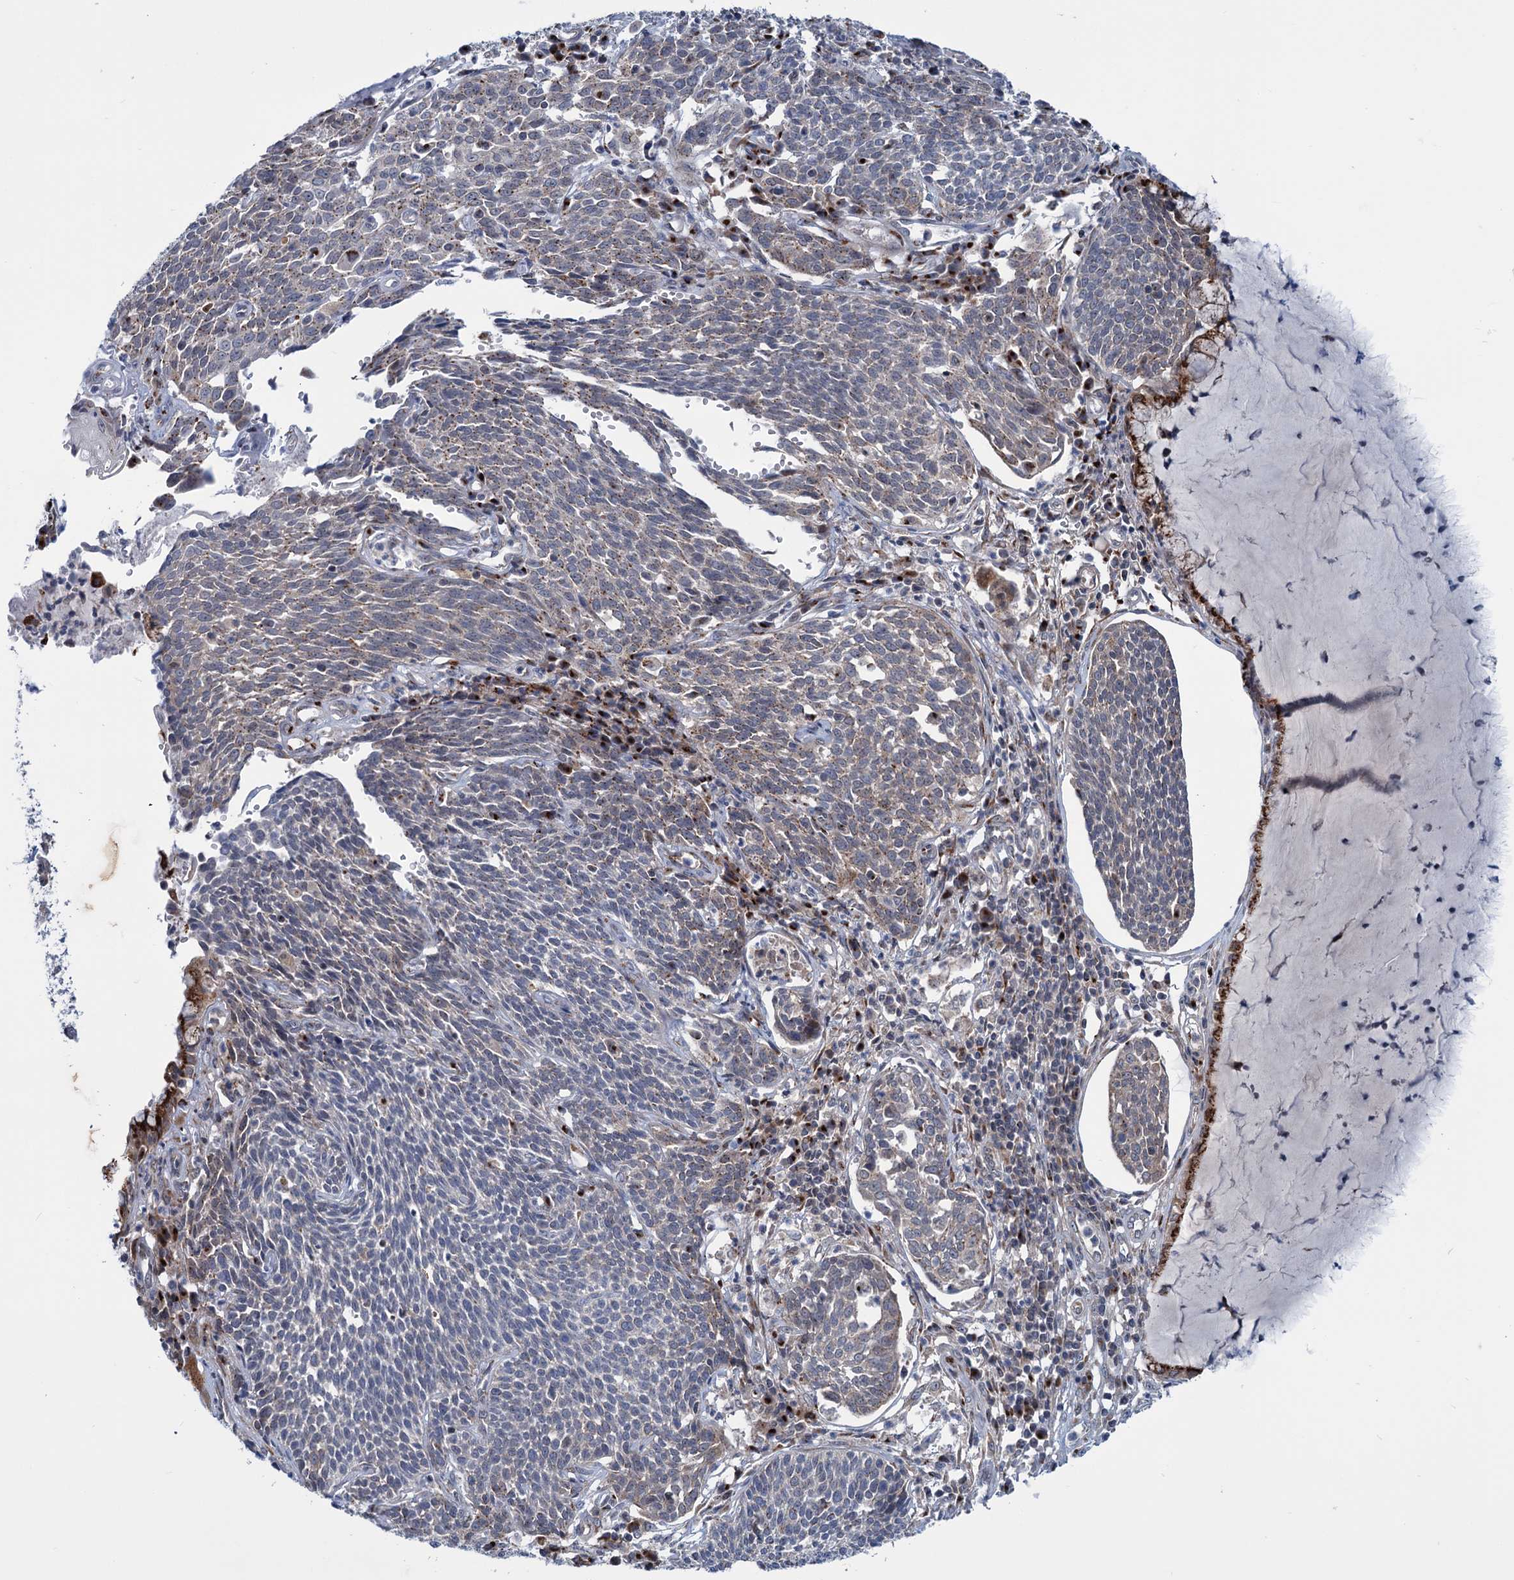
{"staining": {"intensity": "moderate", "quantity": "<25%", "location": "cytoplasmic/membranous"}, "tissue": "cervical cancer", "cell_type": "Tumor cells", "image_type": "cancer", "snomed": [{"axis": "morphology", "description": "Squamous cell carcinoma, NOS"}, {"axis": "topography", "description": "Cervix"}], "caption": "Tumor cells reveal moderate cytoplasmic/membranous expression in approximately <25% of cells in cervical cancer.", "gene": "ELP4", "patient": {"sex": "female", "age": 34}}